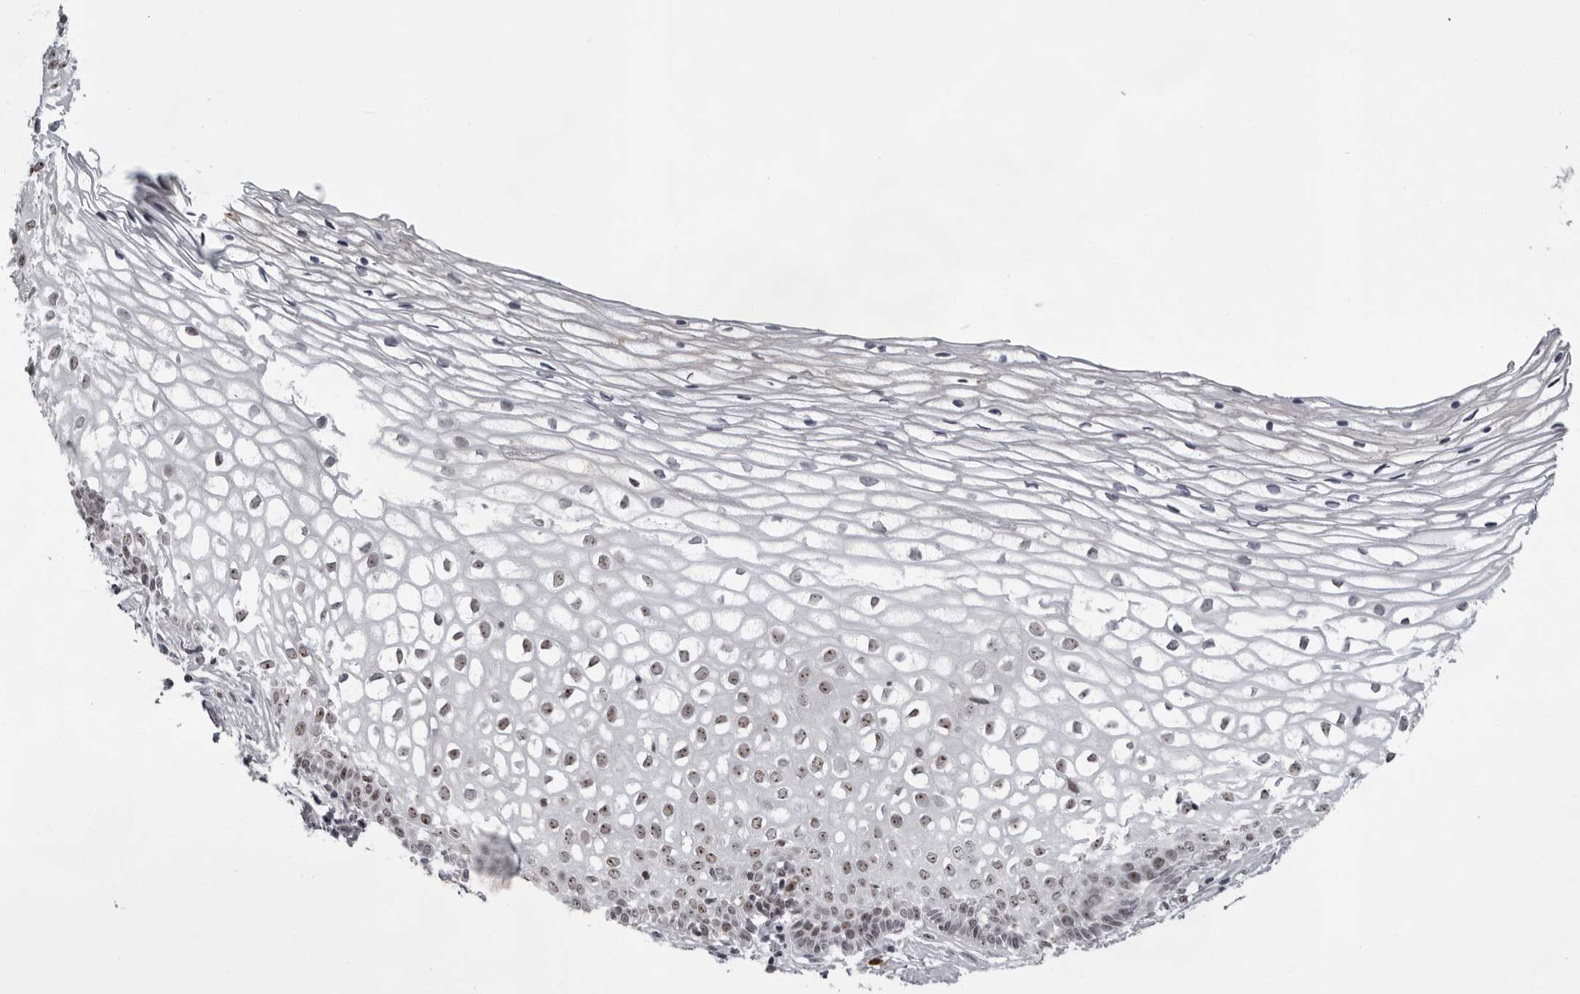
{"staining": {"intensity": "negative", "quantity": "none", "location": "none"}, "tissue": "cervix", "cell_type": "Glandular cells", "image_type": "normal", "snomed": [{"axis": "morphology", "description": "Normal tissue, NOS"}, {"axis": "topography", "description": "Cervix"}], "caption": "Immunohistochemistry (IHC) photomicrograph of unremarkable cervix stained for a protein (brown), which reveals no expression in glandular cells. The staining was performed using DAB (3,3'-diaminobenzidine) to visualize the protein expression in brown, while the nuclei were stained in blue with hematoxylin (Magnification: 20x).", "gene": "EXOSC10", "patient": {"sex": "female", "age": 27}}